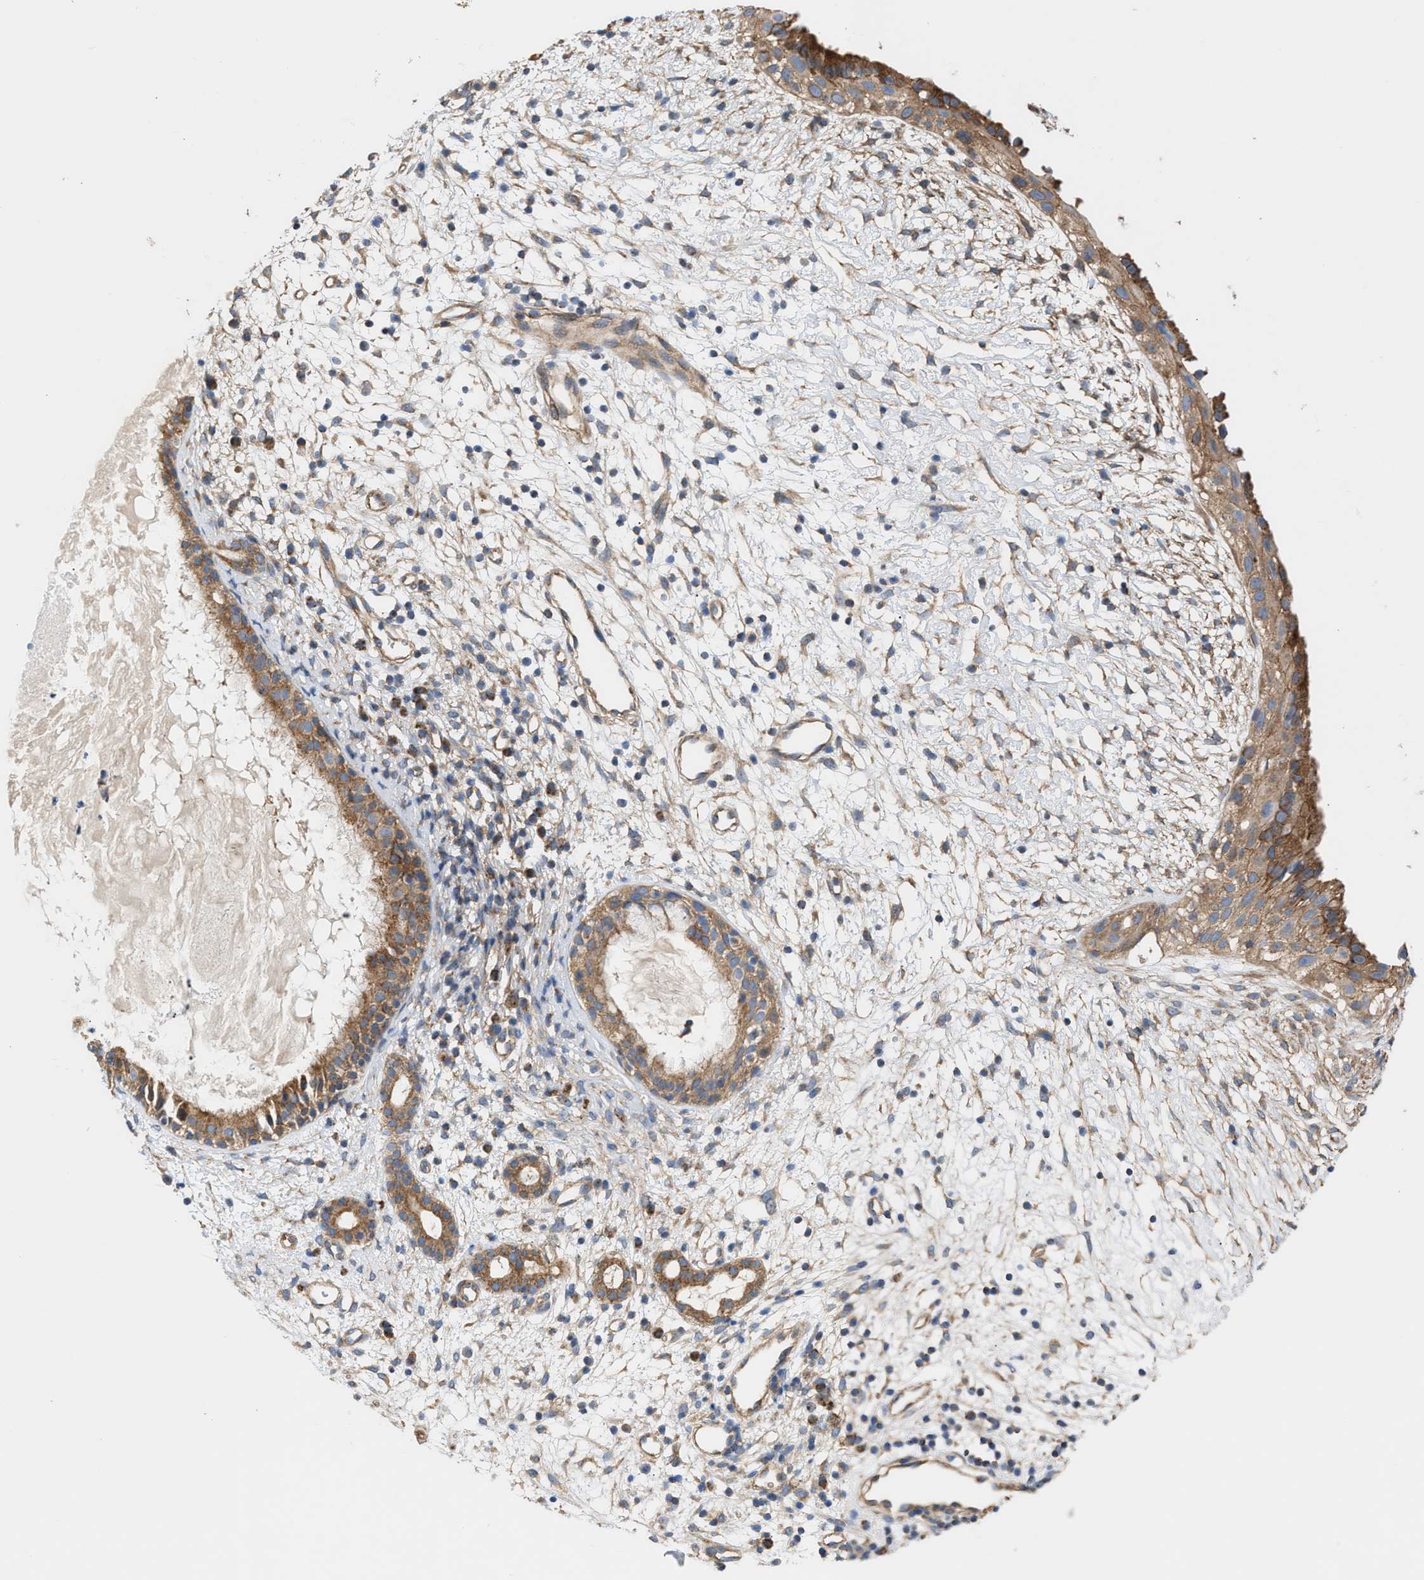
{"staining": {"intensity": "moderate", "quantity": ">75%", "location": "cytoplasmic/membranous"}, "tissue": "nasopharynx", "cell_type": "Respiratory epithelial cells", "image_type": "normal", "snomed": [{"axis": "morphology", "description": "Normal tissue, NOS"}, {"axis": "topography", "description": "Nasopharynx"}], "caption": "This is a histology image of immunohistochemistry (IHC) staining of normal nasopharynx, which shows moderate staining in the cytoplasmic/membranous of respiratory epithelial cells.", "gene": "OXSM", "patient": {"sex": "male", "age": 22}}